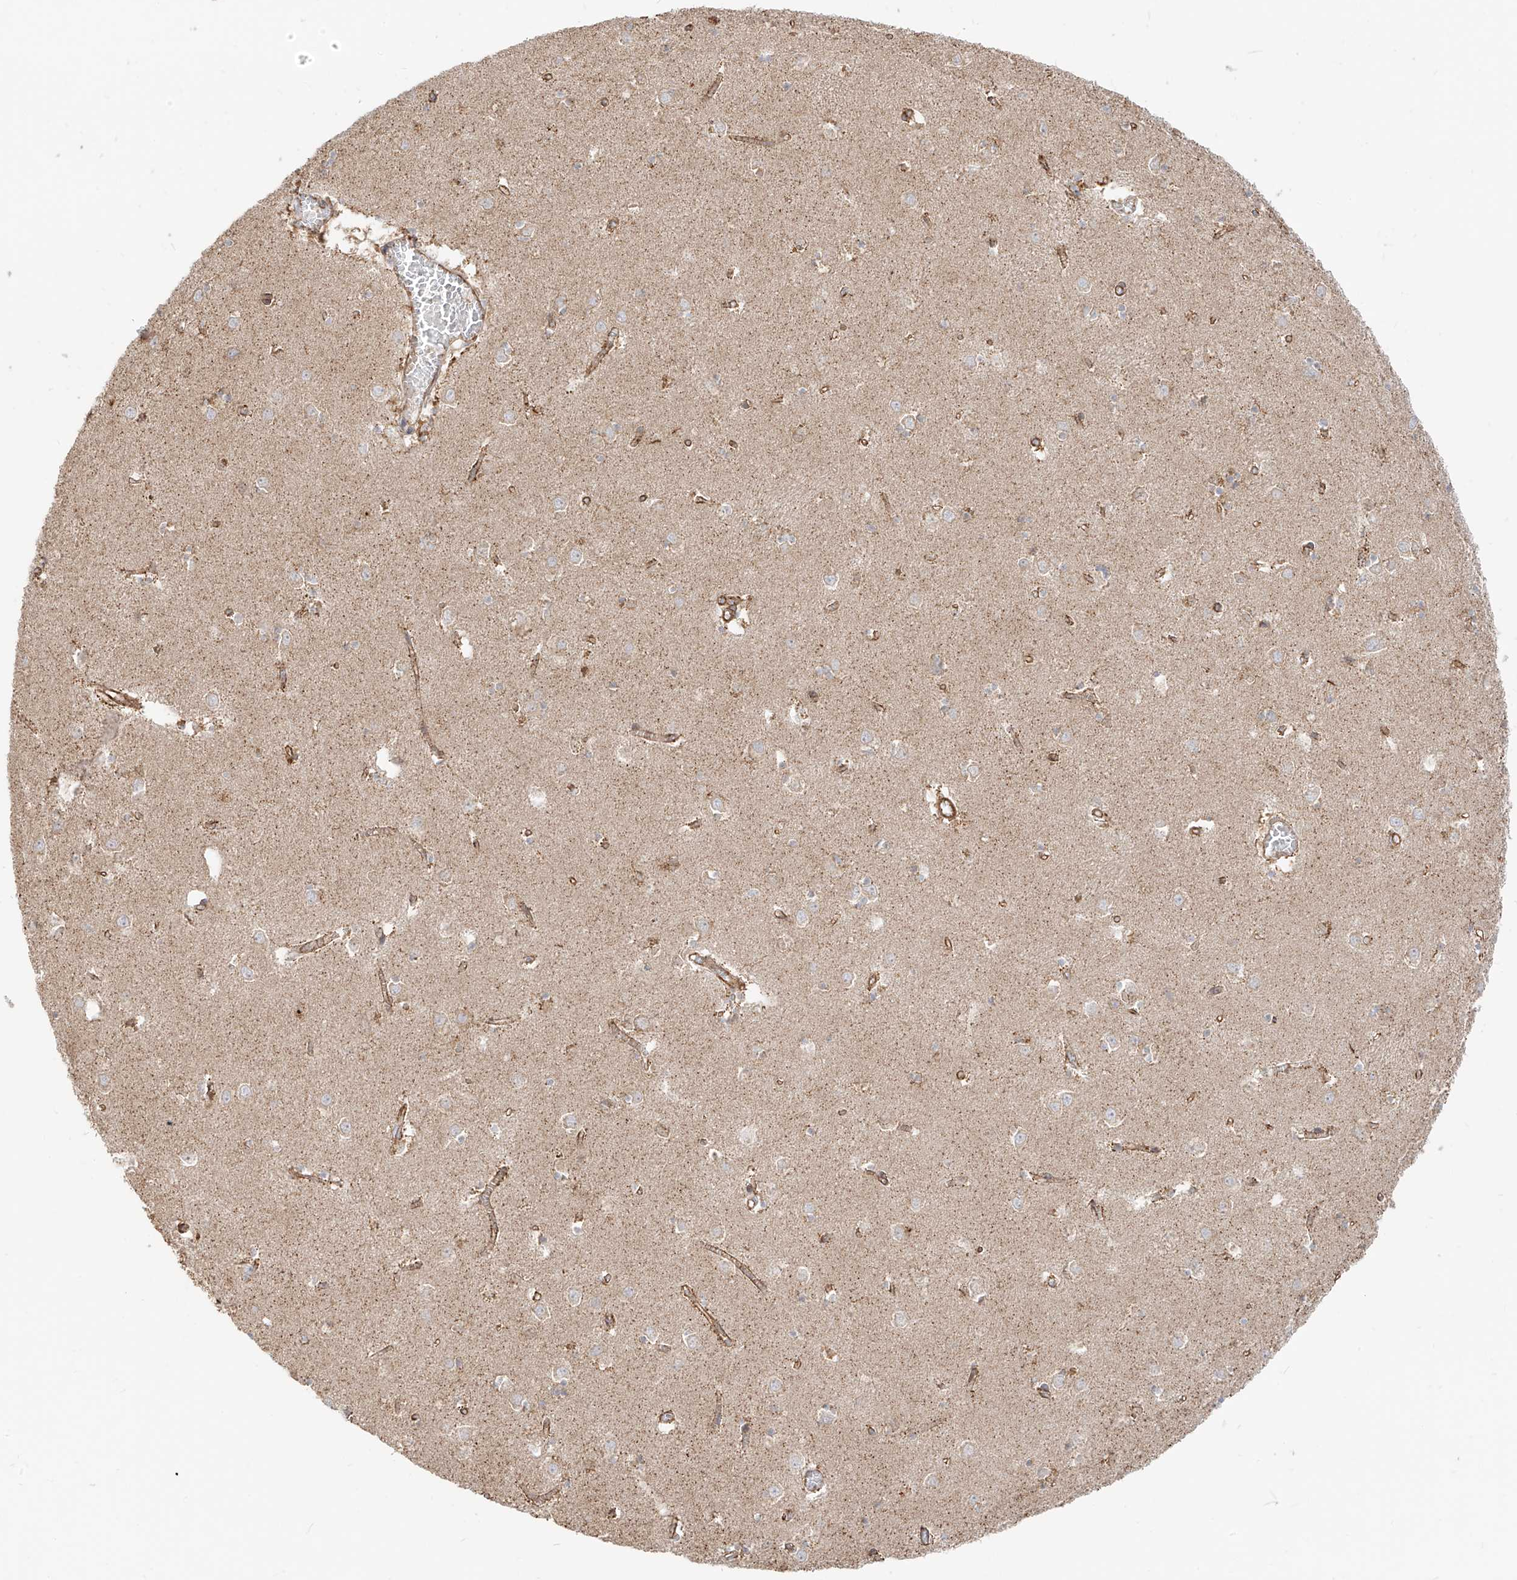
{"staining": {"intensity": "weak", "quantity": "<25%", "location": "cytoplasmic/membranous"}, "tissue": "caudate", "cell_type": "Glial cells", "image_type": "normal", "snomed": [{"axis": "morphology", "description": "Normal tissue, NOS"}, {"axis": "topography", "description": "Lateral ventricle wall"}], "caption": "An immunohistochemistry micrograph of benign caudate is shown. There is no staining in glial cells of caudate.", "gene": "PLCL1", "patient": {"sex": "male", "age": 70}}